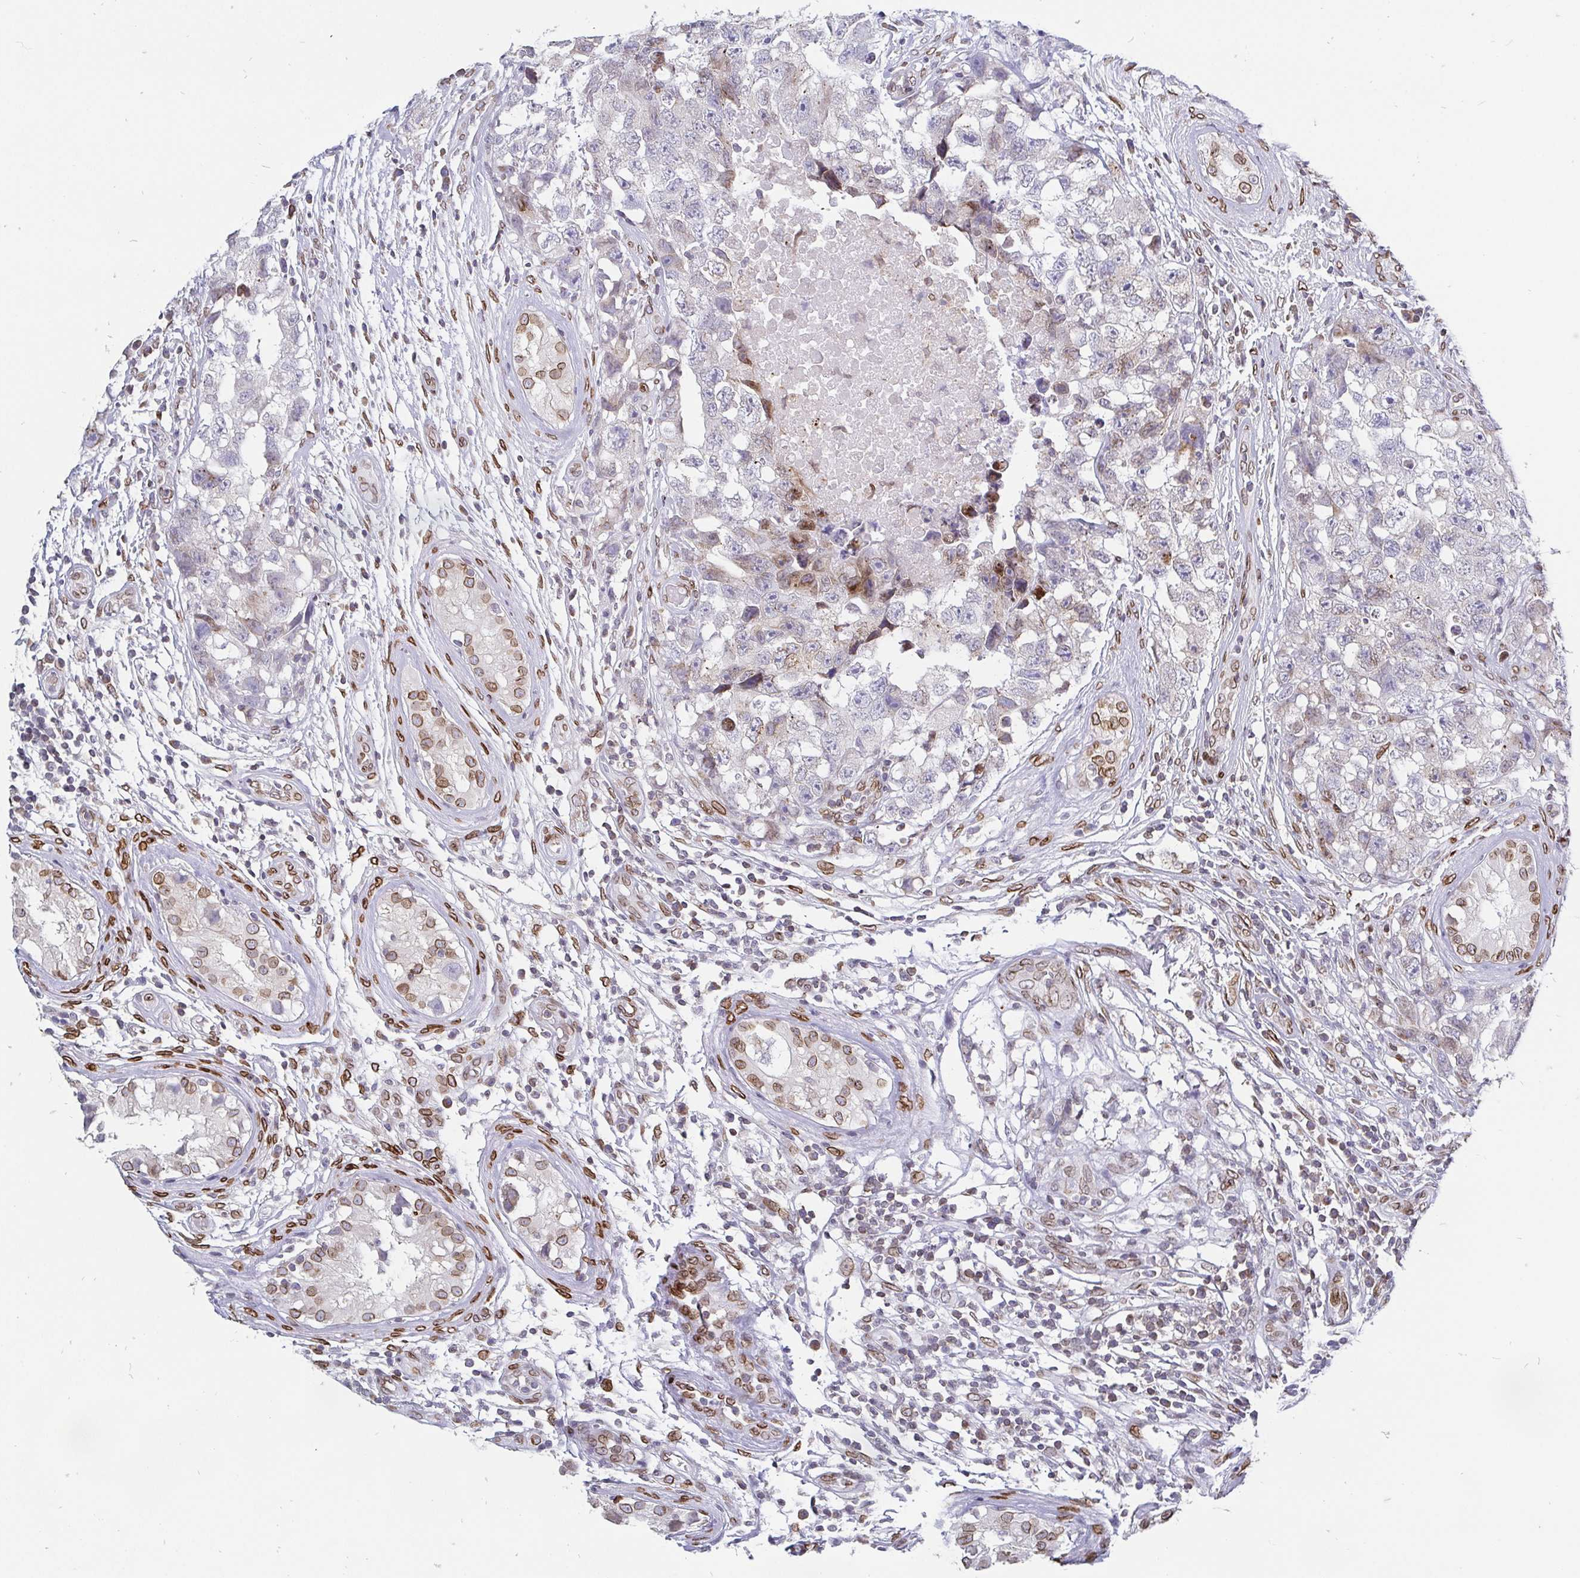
{"staining": {"intensity": "moderate", "quantity": "<25%", "location": "nuclear"}, "tissue": "testis cancer", "cell_type": "Tumor cells", "image_type": "cancer", "snomed": [{"axis": "morphology", "description": "Carcinoma, Embryonal, NOS"}, {"axis": "topography", "description": "Testis"}], "caption": "Testis embryonal carcinoma stained with a brown dye demonstrates moderate nuclear positive staining in approximately <25% of tumor cells.", "gene": "EMD", "patient": {"sex": "male", "age": 22}}